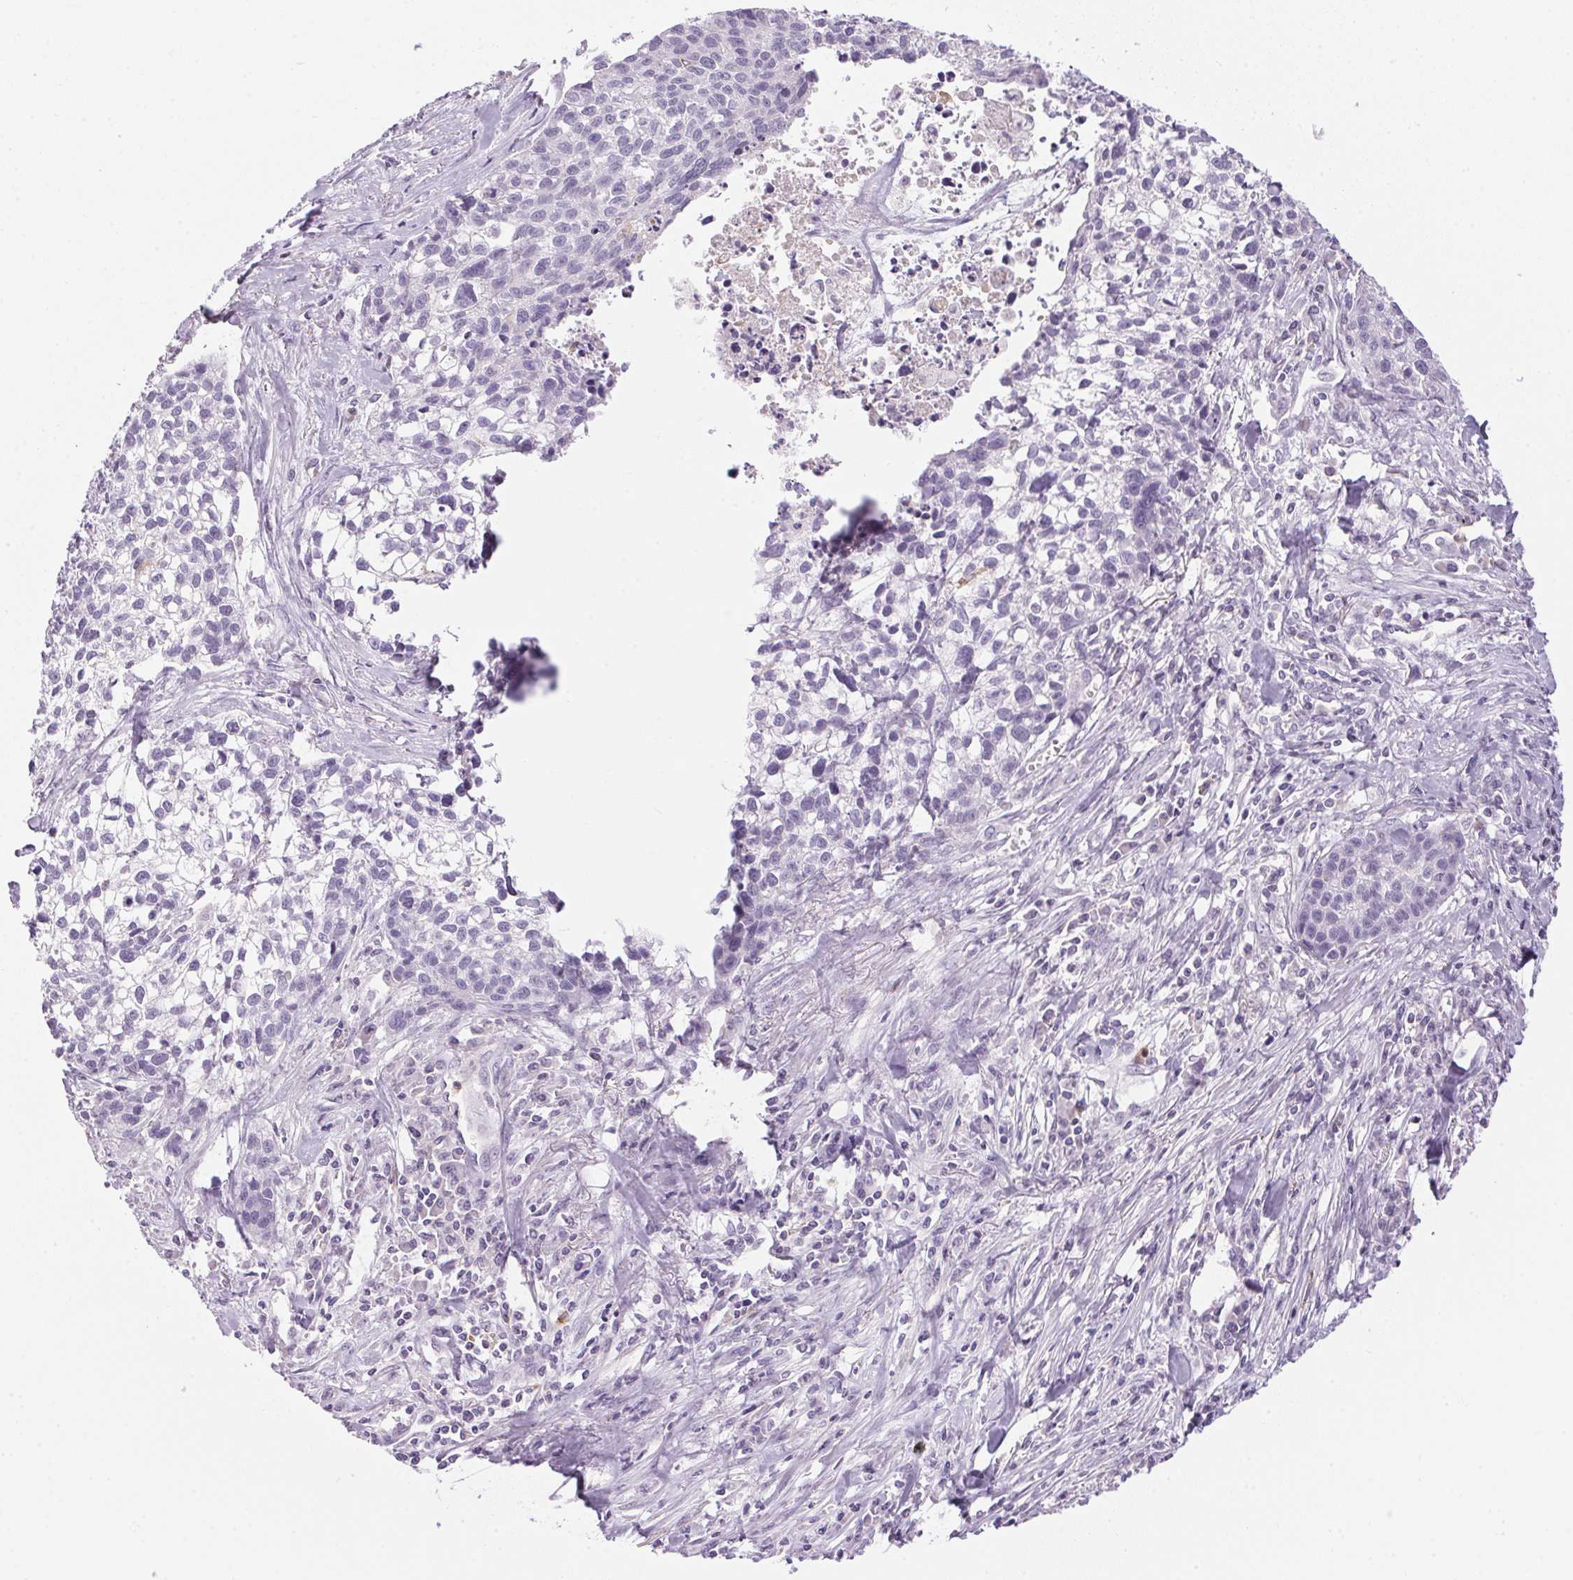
{"staining": {"intensity": "negative", "quantity": "none", "location": "none"}, "tissue": "lung cancer", "cell_type": "Tumor cells", "image_type": "cancer", "snomed": [{"axis": "morphology", "description": "Squamous cell carcinoma, NOS"}, {"axis": "topography", "description": "Lung"}], "caption": "Immunohistochemical staining of lung cancer (squamous cell carcinoma) displays no significant positivity in tumor cells.", "gene": "ECPAS", "patient": {"sex": "male", "age": 74}}